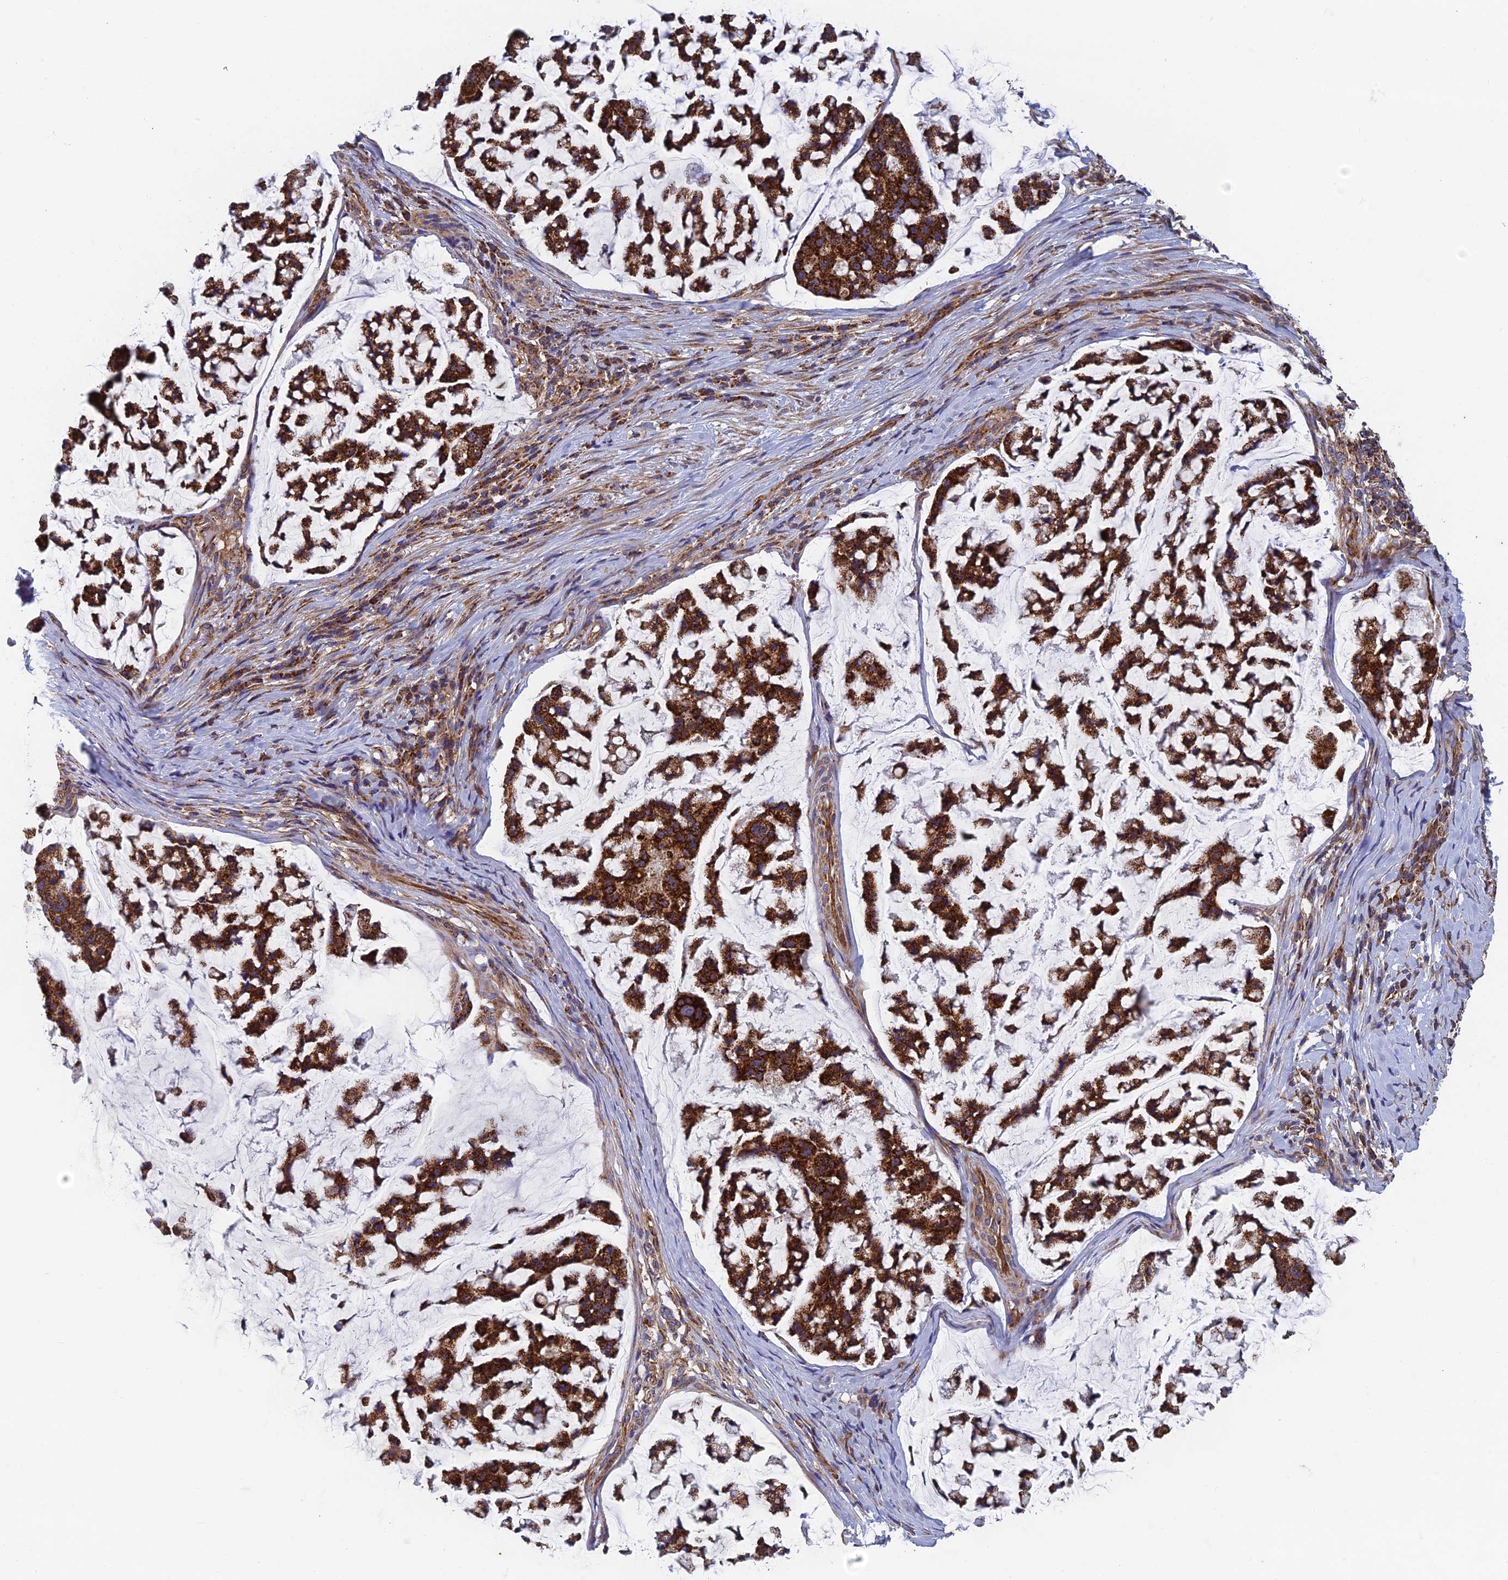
{"staining": {"intensity": "strong", "quantity": ">75%", "location": "cytoplasmic/membranous"}, "tissue": "stomach cancer", "cell_type": "Tumor cells", "image_type": "cancer", "snomed": [{"axis": "morphology", "description": "Adenocarcinoma, NOS"}, {"axis": "topography", "description": "Stomach, lower"}], "caption": "A high-resolution photomicrograph shows immunohistochemistry (IHC) staining of stomach cancer (adenocarcinoma), which reveals strong cytoplasmic/membranous positivity in about >75% of tumor cells.", "gene": "MRPS9", "patient": {"sex": "male", "age": 67}}